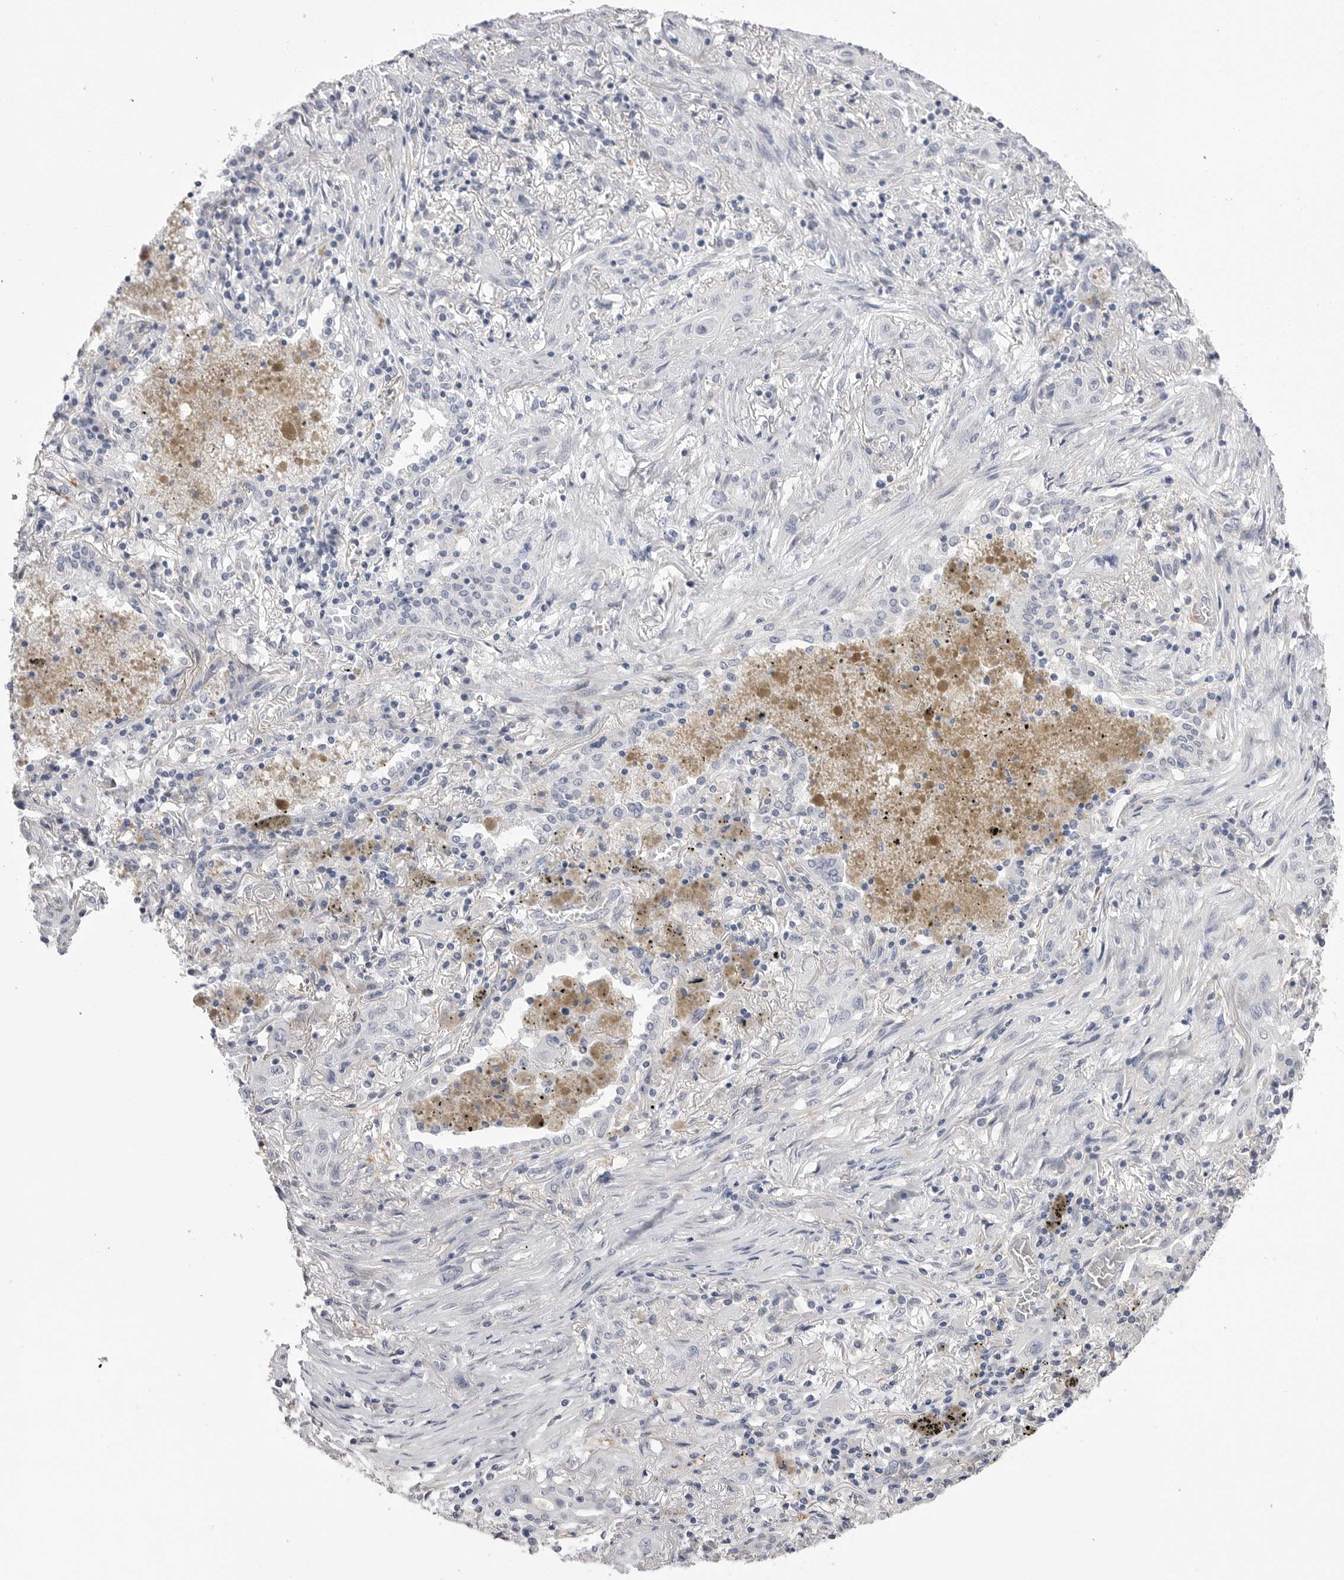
{"staining": {"intensity": "negative", "quantity": "none", "location": "none"}, "tissue": "lung cancer", "cell_type": "Tumor cells", "image_type": "cancer", "snomed": [{"axis": "morphology", "description": "Squamous cell carcinoma, NOS"}, {"axis": "topography", "description": "Lung"}], "caption": "Immunohistochemistry of human squamous cell carcinoma (lung) demonstrates no staining in tumor cells.", "gene": "AKAP12", "patient": {"sex": "female", "age": 47}}